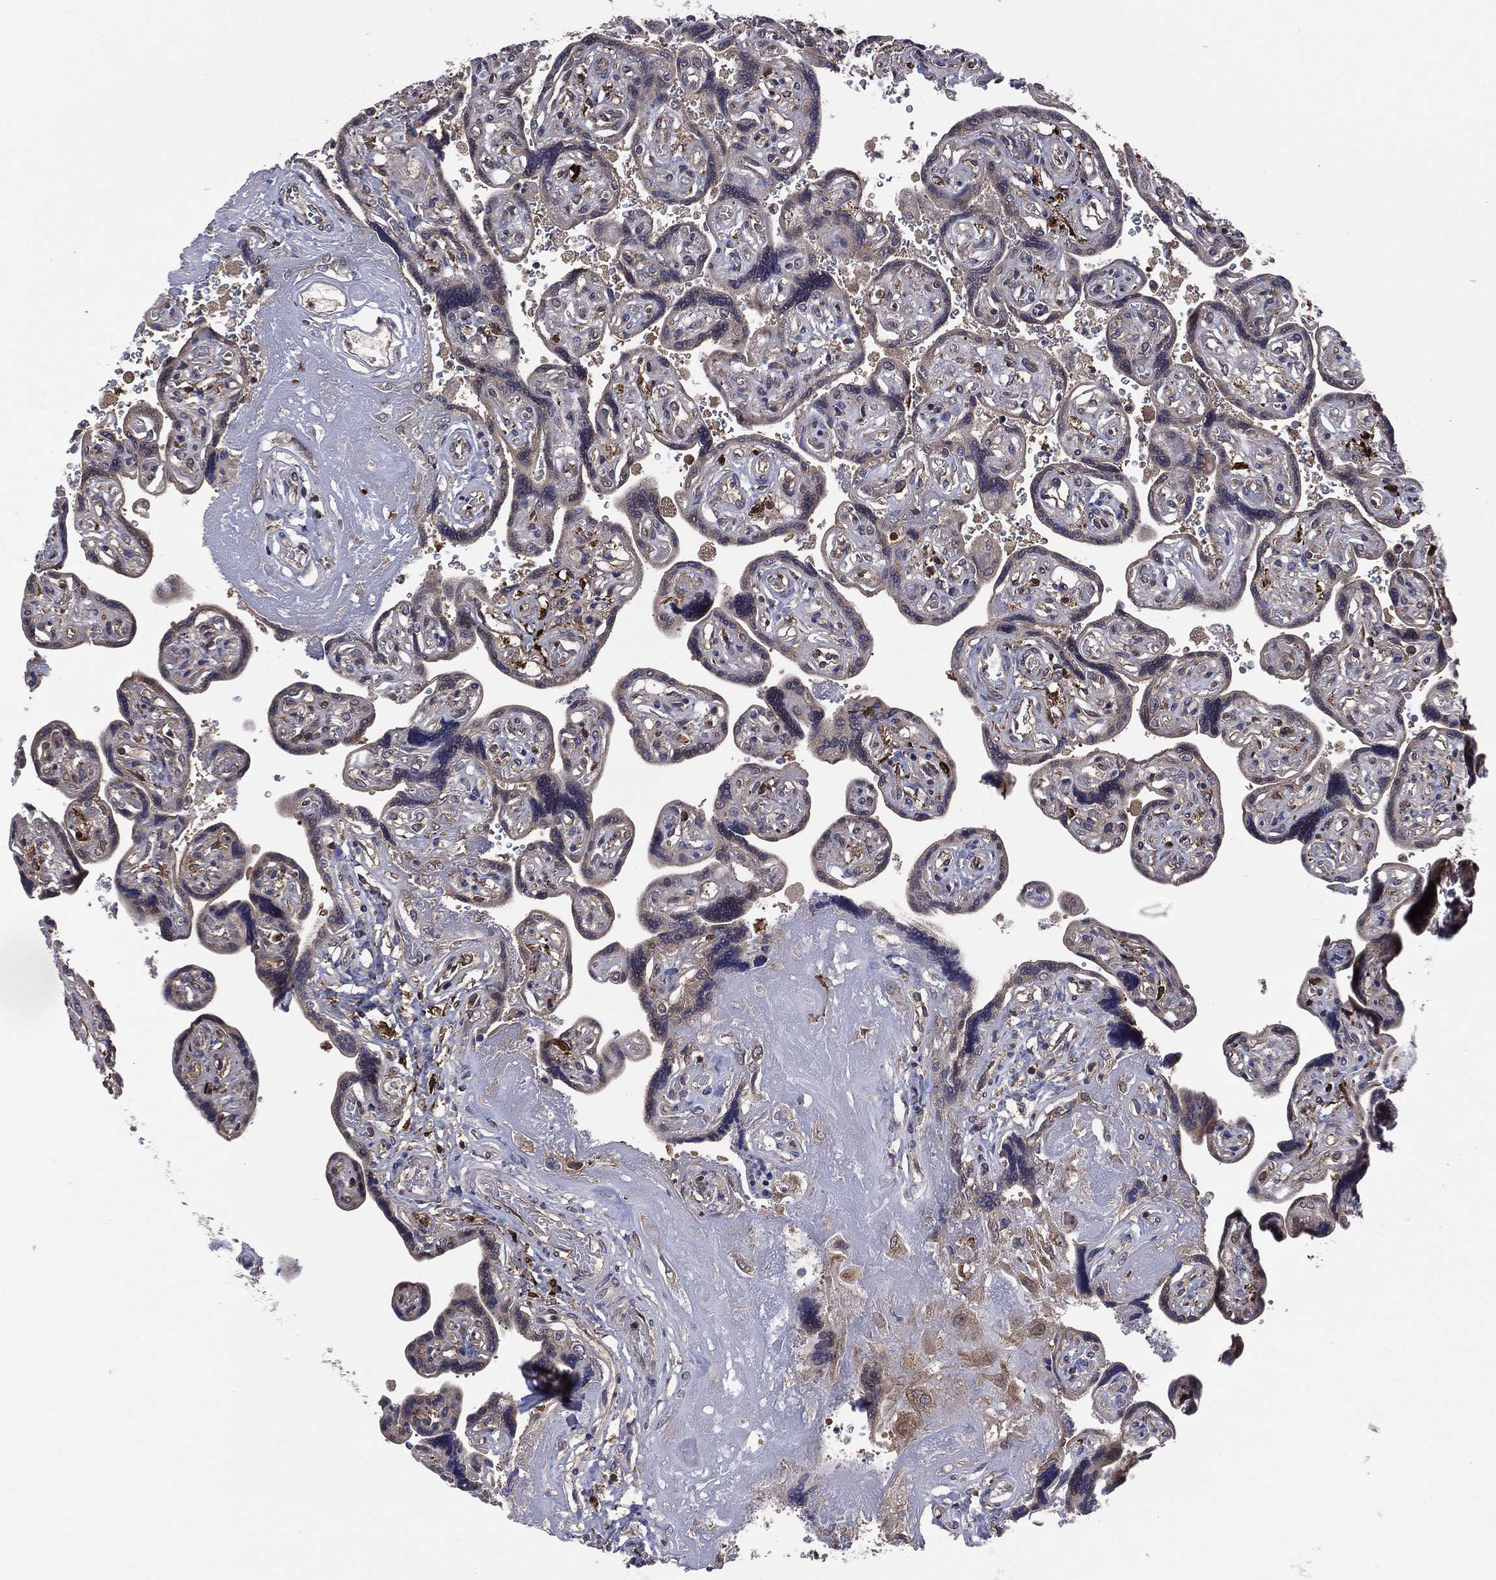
{"staining": {"intensity": "weak", "quantity": "25%-75%", "location": "cytoplasmic/membranous"}, "tissue": "placenta", "cell_type": "Decidual cells", "image_type": "normal", "snomed": [{"axis": "morphology", "description": "Normal tissue, NOS"}, {"axis": "topography", "description": "Placenta"}], "caption": "Decidual cells reveal low levels of weak cytoplasmic/membranous positivity in approximately 25%-75% of cells in unremarkable placenta.", "gene": "C2orf76", "patient": {"sex": "female", "age": 32}}